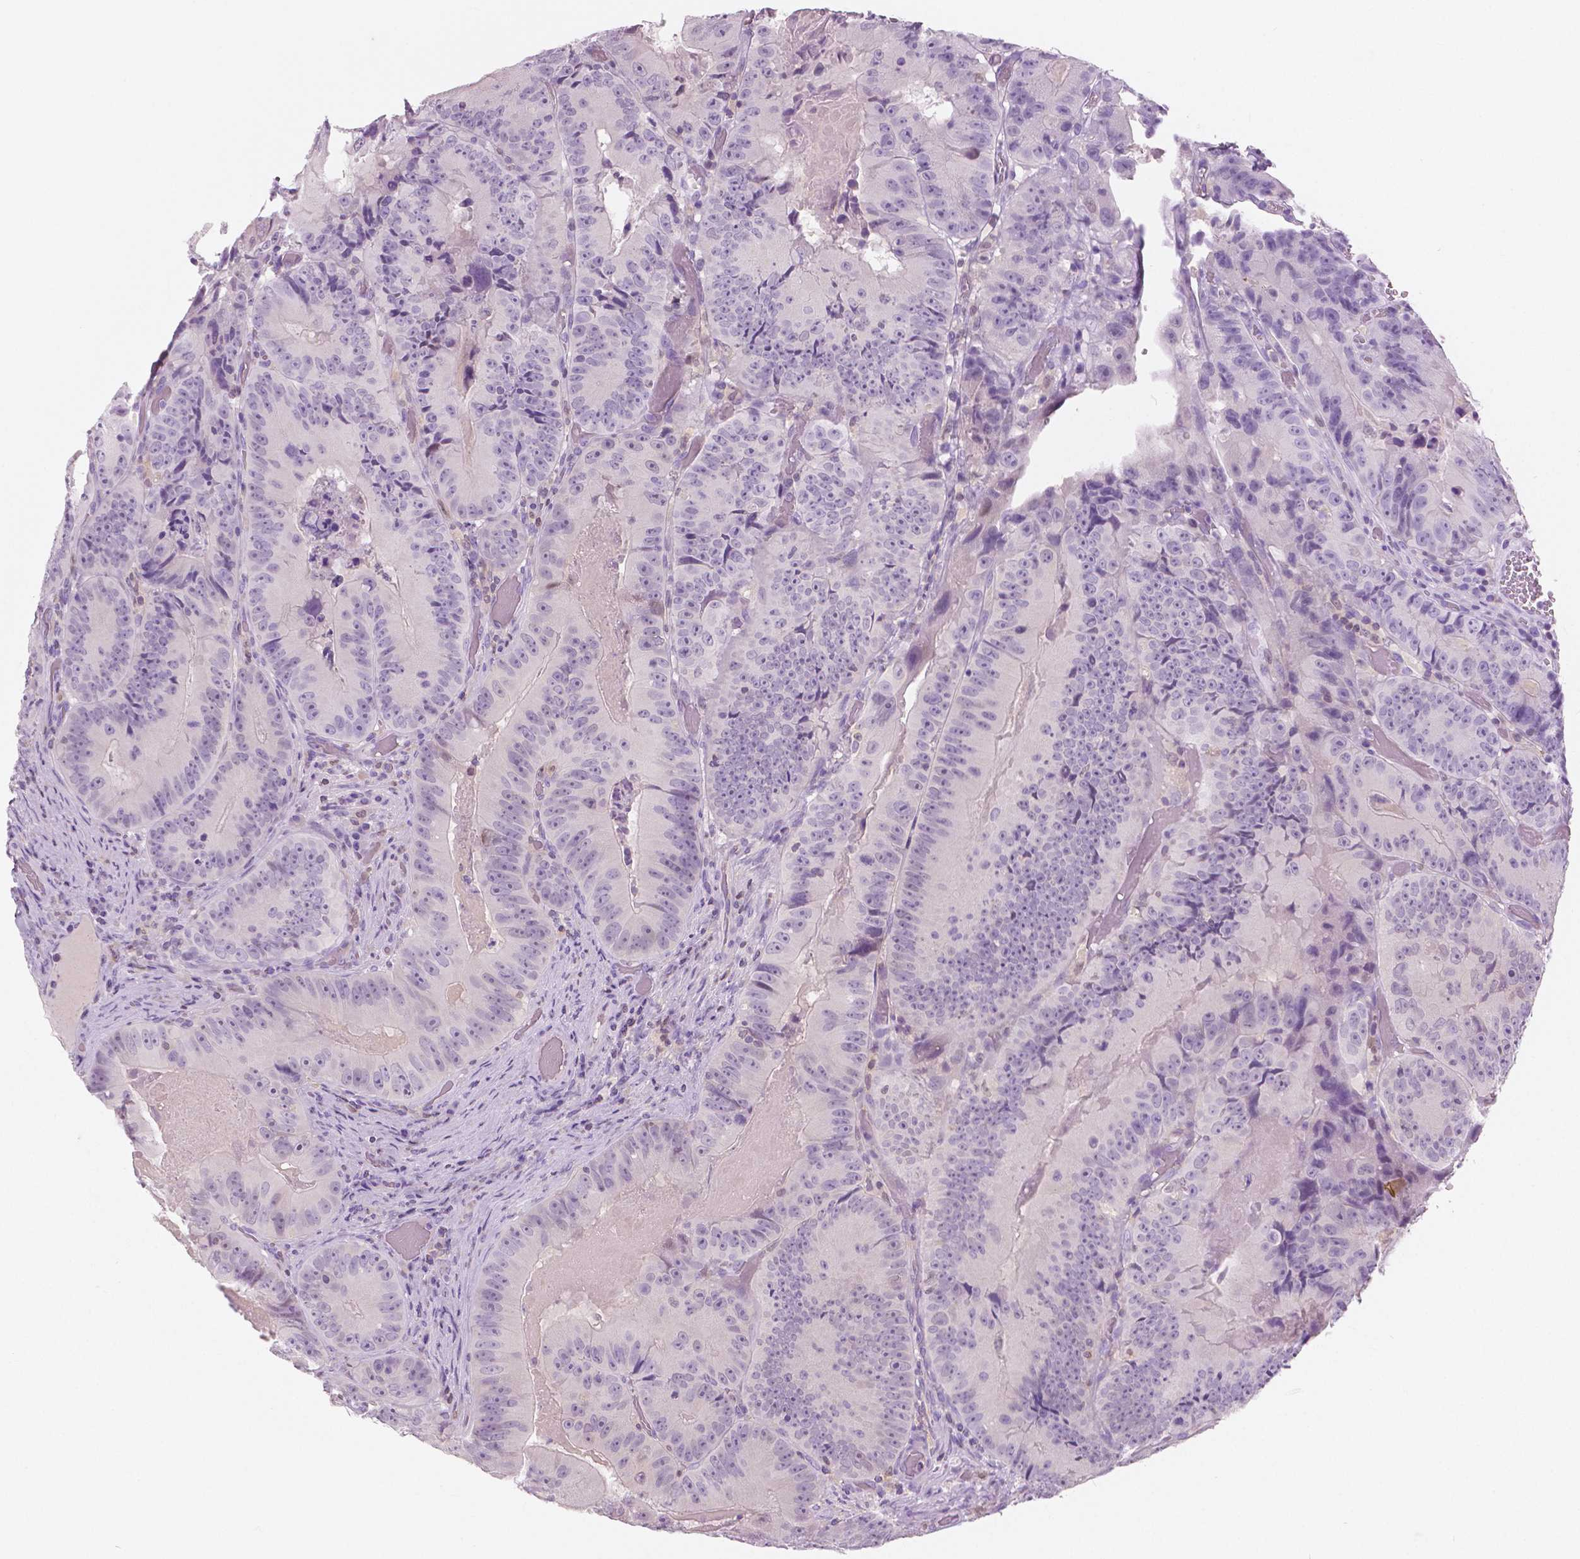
{"staining": {"intensity": "negative", "quantity": "none", "location": "none"}, "tissue": "colorectal cancer", "cell_type": "Tumor cells", "image_type": "cancer", "snomed": [{"axis": "morphology", "description": "Adenocarcinoma, NOS"}, {"axis": "topography", "description": "Colon"}], "caption": "Tumor cells are negative for protein expression in human adenocarcinoma (colorectal).", "gene": "GALM", "patient": {"sex": "female", "age": 86}}